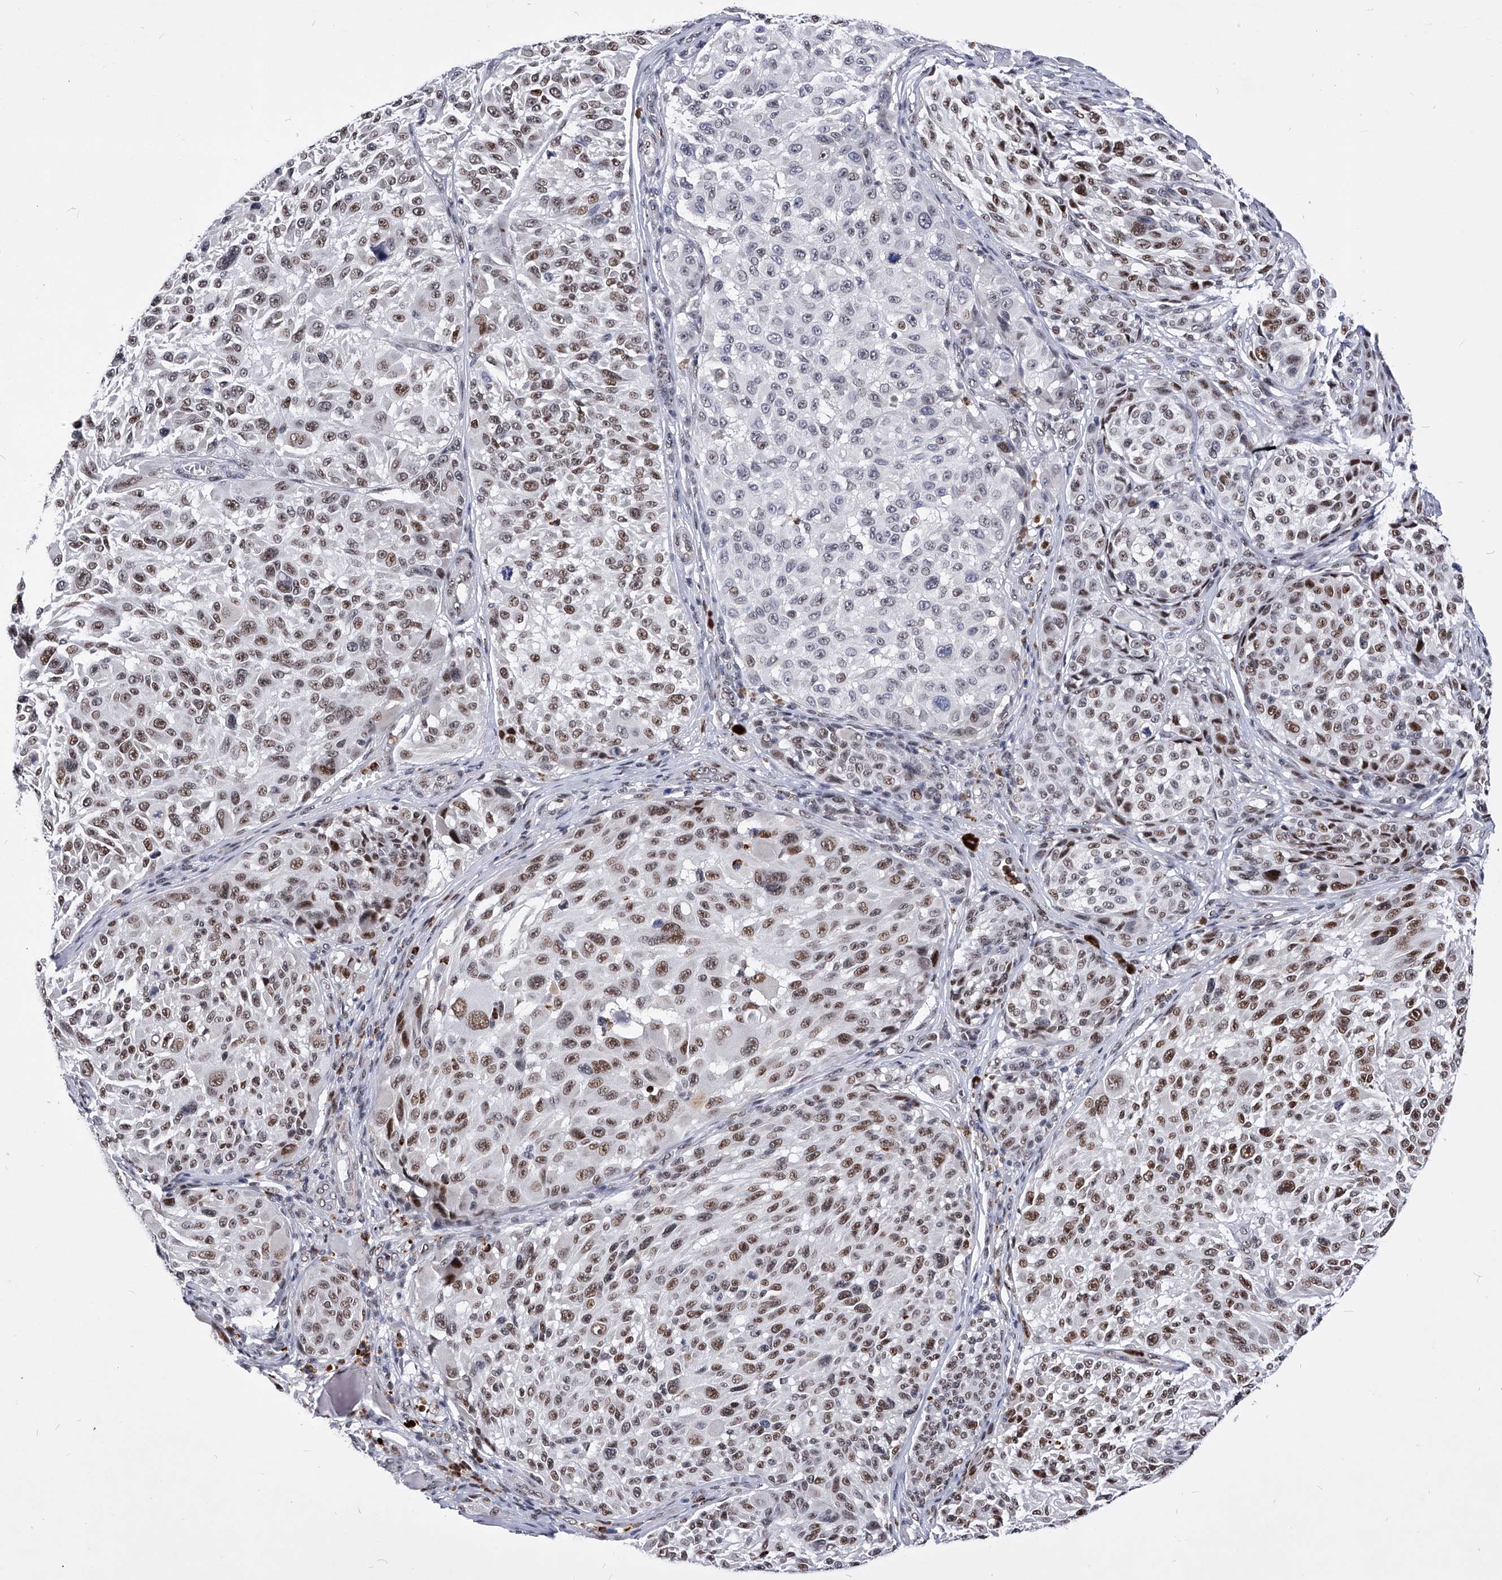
{"staining": {"intensity": "moderate", "quantity": ">75%", "location": "nuclear"}, "tissue": "melanoma", "cell_type": "Tumor cells", "image_type": "cancer", "snomed": [{"axis": "morphology", "description": "Malignant melanoma, NOS"}, {"axis": "topography", "description": "Skin"}], "caption": "Melanoma stained with DAB immunohistochemistry (IHC) reveals medium levels of moderate nuclear staining in approximately >75% of tumor cells. (IHC, brightfield microscopy, high magnification).", "gene": "TESK2", "patient": {"sex": "male", "age": 83}}